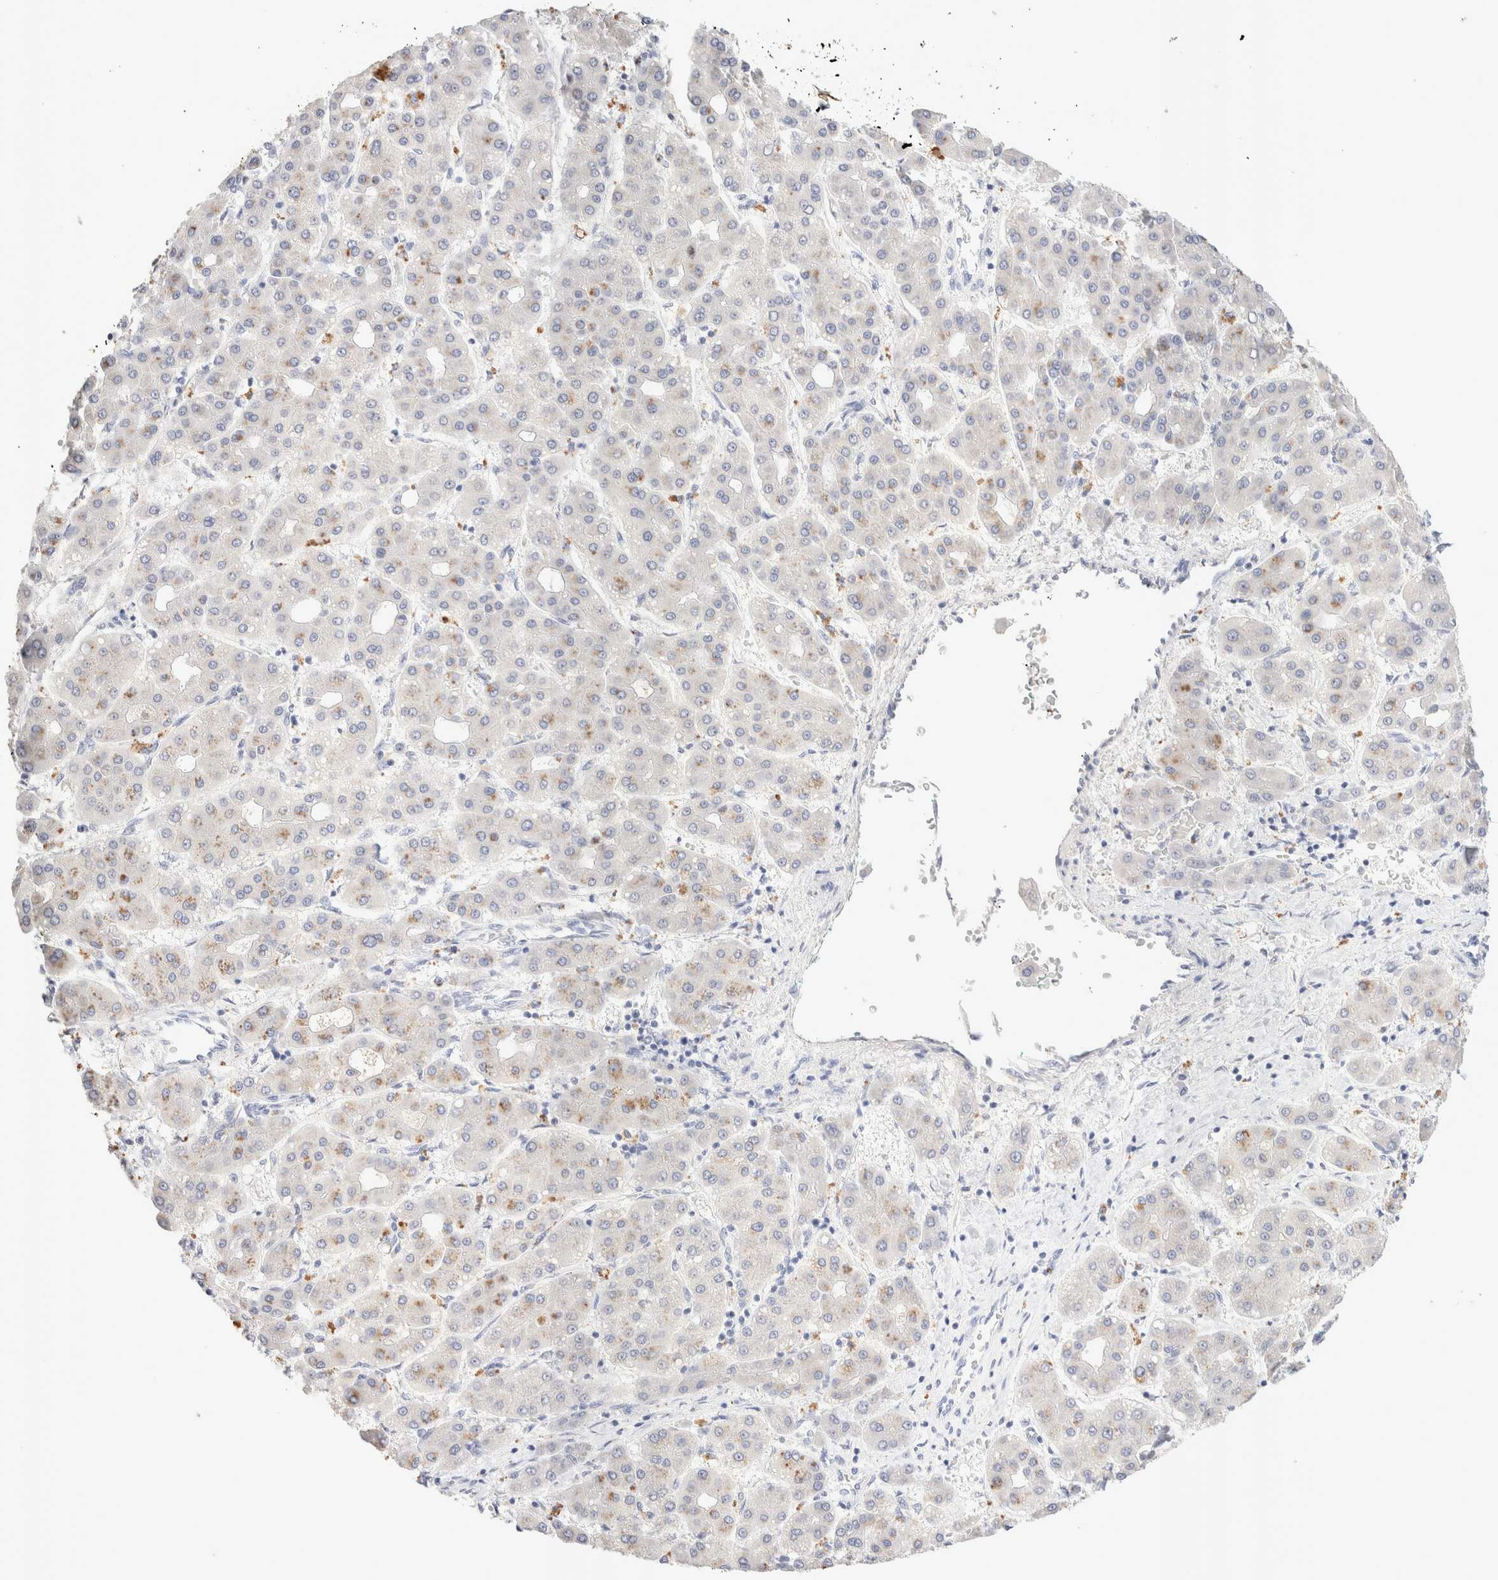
{"staining": {"intensity": "weak", "quantity": "<25%", "location": "cytoplasmic/membranous"}, "tissue": "liver cancer", "cell_type": "Tumor cells", "image_type": "cancer", "snomed": [{"axis": "morphology", "description": "Carcinoma, Hepatocellular, NOS"}, {"axis": "topography", "description": "Liver"}], "caption": "This is an immunohistochemistry (IHC) histopathology image of human liver cancer (hepatocellular carcinoma). There is no expression in tumor cells.", "gene": "EPCAM", "patient": {"sex": "male", "age": 65}}